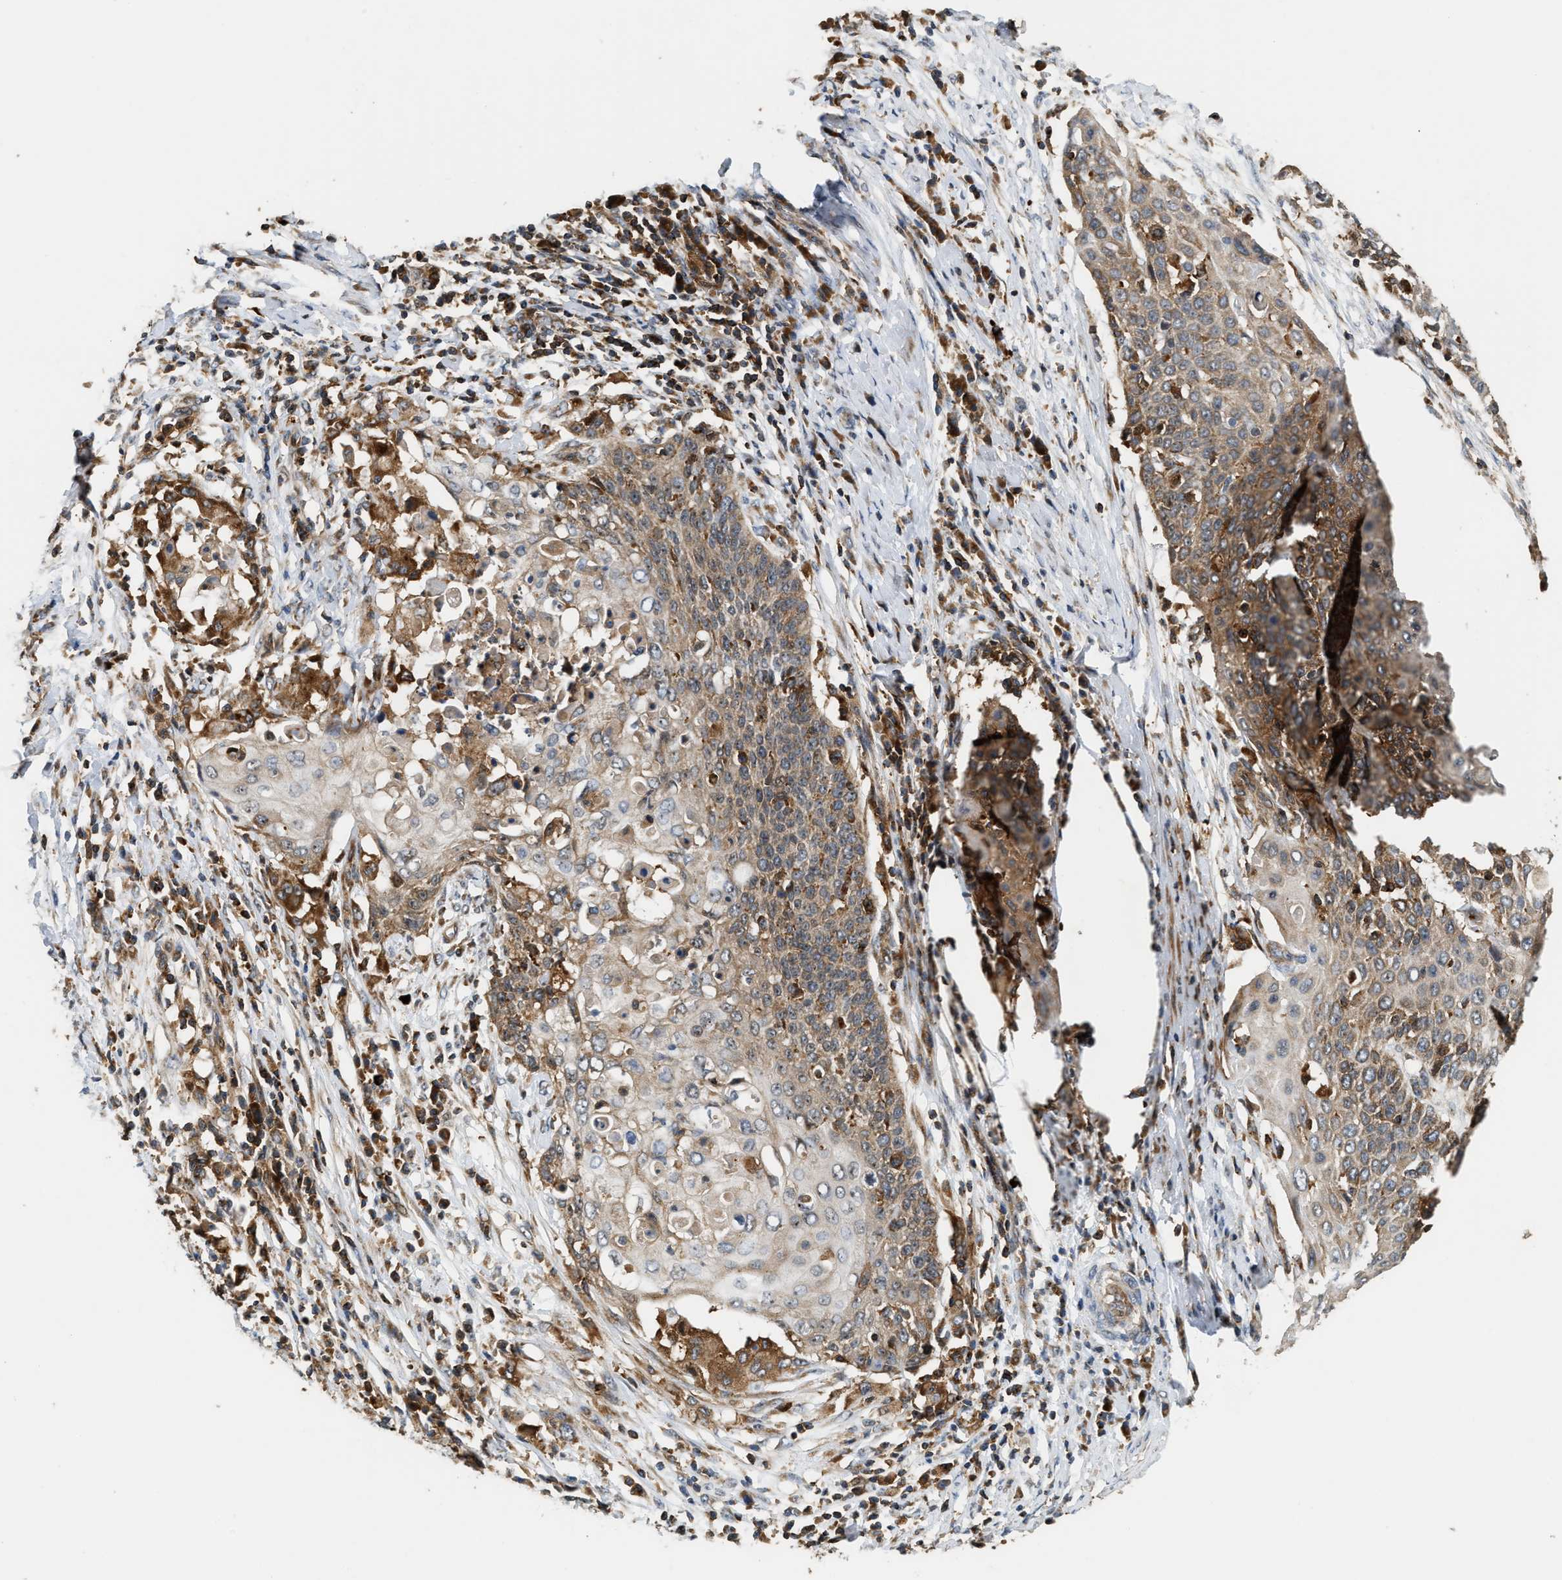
{"staining": {"intensity": "moderate", "quantity": ">75%", "location": "cytoplasmic/membranous"}, "tissue": "cervical cancer", "cell_type": "Tumor cells", "image_type": "cancer", "snomed": [{"axis": "morphology", "description": "Squamous cell carcinoma, NOS"}, {"axis": "topography", "description": "Cervix"}], "caption": "Immunohistochemical staining of cervical cancer displays medium levels of moderate cytoplasmic/membranous positivity in approximately >75% of tumor cells.", "gene": "SNX5", "patient": {"sex": "female", "age": 39}}